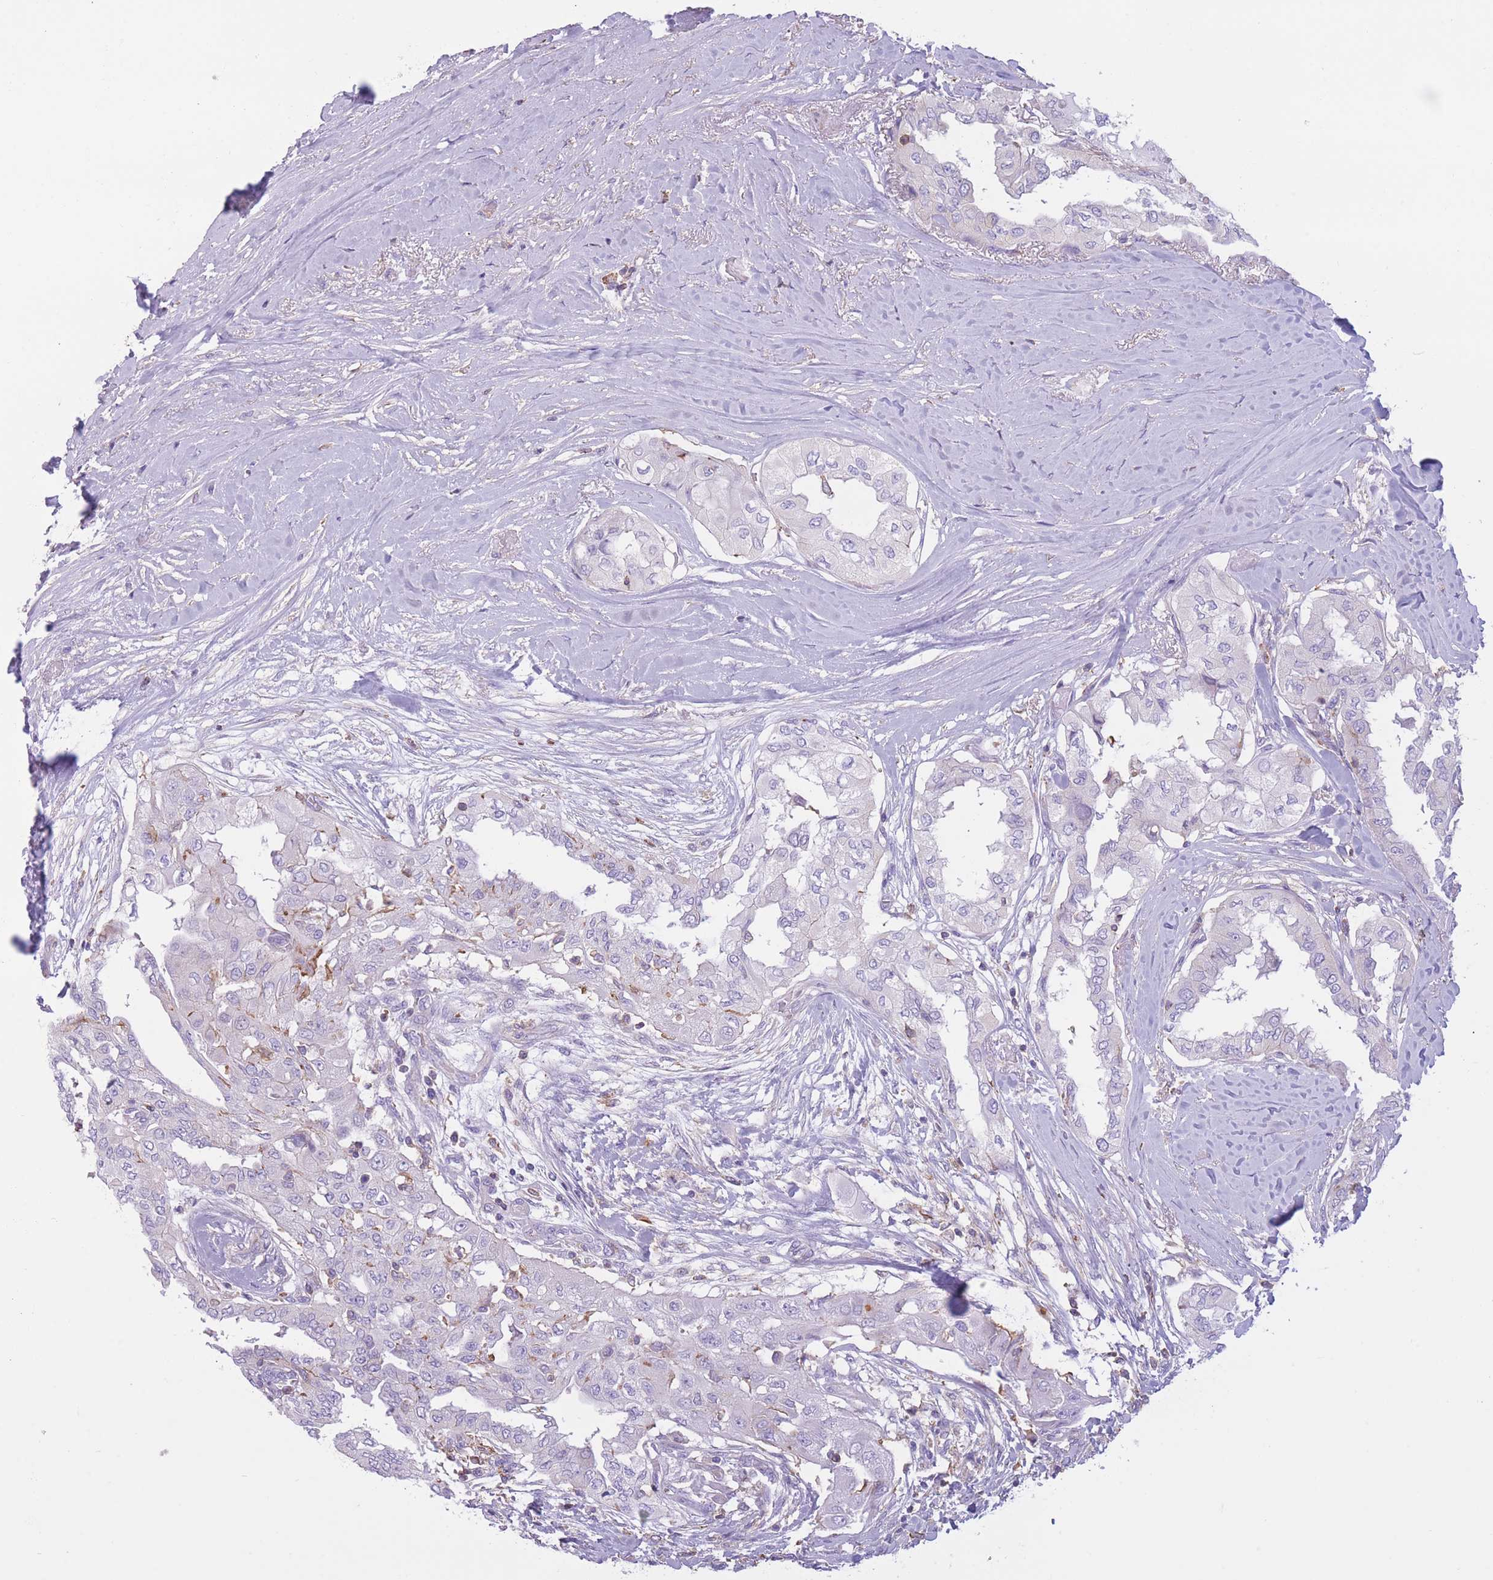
{"staining": {"intensity": "negative", "quantity": "none", "location": "none"}, "tissue": "thyroid cancer", "cell_type": "Tumor cells", "image_type": "cancer", "snomed": [{"axis": "morphology", "description": "Papillary adenocarcinoma, NOS"}, {"axis": "topography", "description": "Thyroid gland"}], "caption": "Immunohistochemical staining of thyroid cancer (papillary adenocarcinoma) demonstrates no significant staining in tumor cells.", "gene": "PDHA1", "patient": {"sex": "female", "age": 59}}